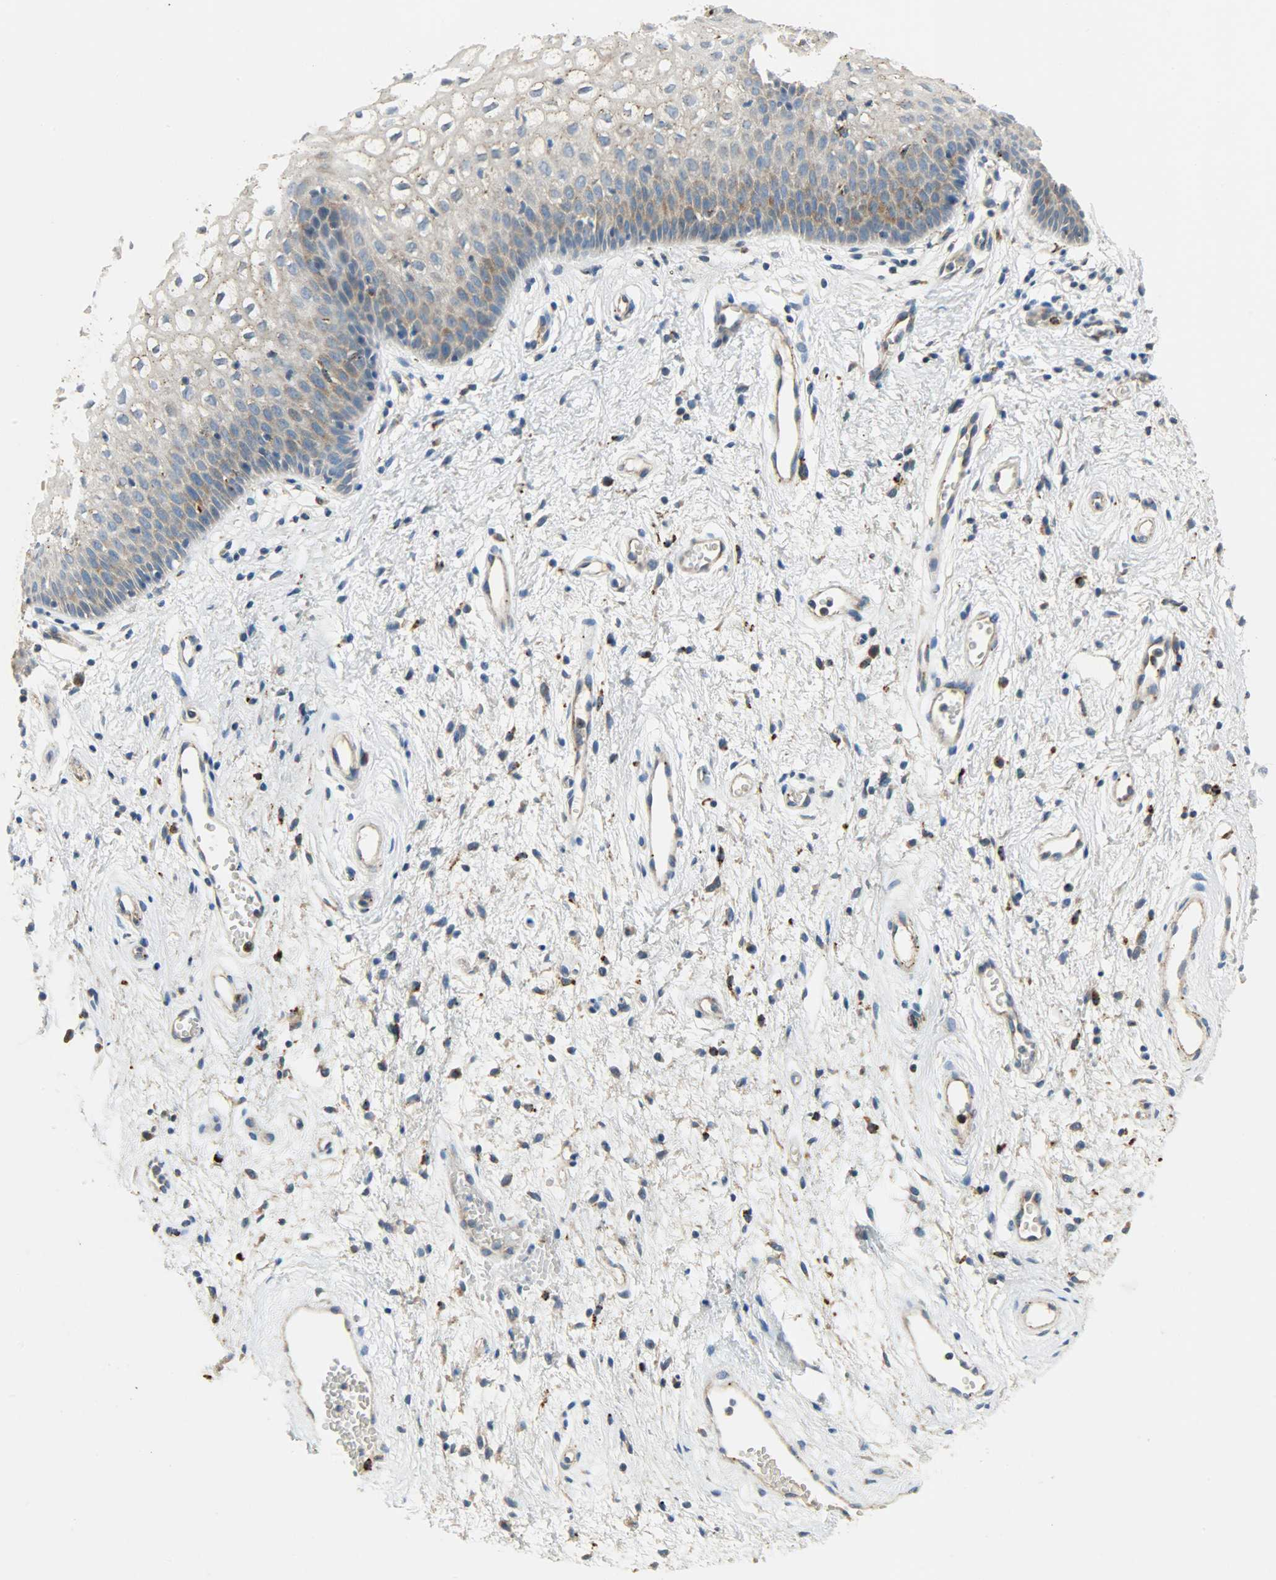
{"staining": {"intensity": "weak", "quantity": "25%-75%", "location": "cytoplasmic/membranous"}, "tissue": "vagina", "cell_type": "Squamous epithelial cells", "image_type": "normal", "snomed": [{"axis": "morphology", "description": "Normal tissue, NOS"}, {"axis": "topography", "description": "Vagina"}], "caption": "Immunohistochemical staining of benign human vagina shows 25%-75% levels of weak cytoplasmic/membranous protein staining in approximately 25%-75% of squamous epithelial cells.", "gene": "ASAH1", "patient": {"sex": "female", "age": 34}}